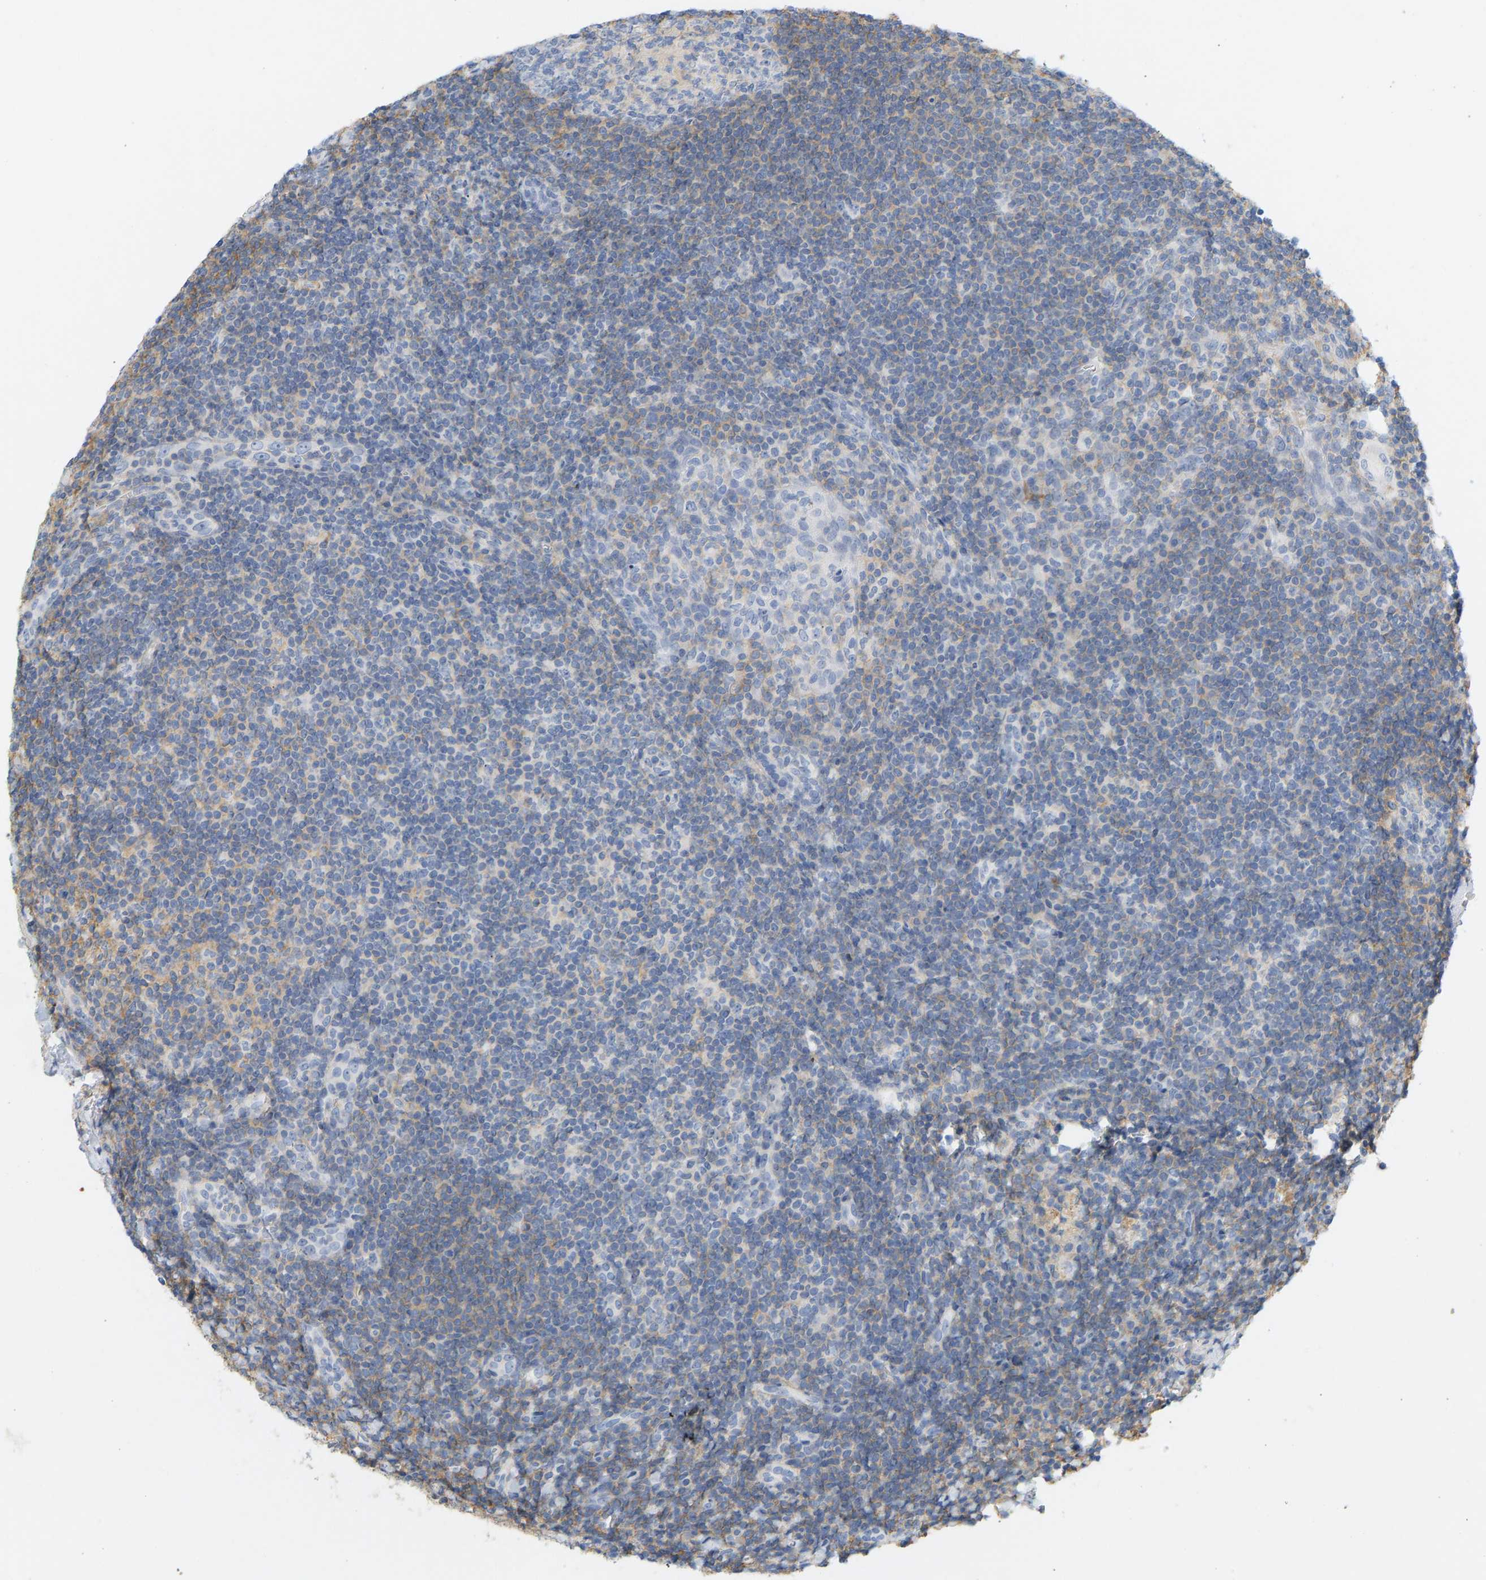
{"staining": {"intensity": "weak", "quantity": "<25%", "location": "cytoplasmic/membranous"}, "tissue": "tonsil", "cell_type": "Germinal center cells", "image_type": "normal", "snomed": [{"axis": "morphology", "description": "Normal tissue, NOS"}, {"axis": "topography", "description": "Tonsil"}], "caption": "DAB (3,3'-diaminobenzidine) immunohistochemical staining of unremarkable human tonsil shows no significant staining in germinal center cells. (DAB immunohistochemistry (IHC) with hematoxylin counter stain).", "gene": "BVES", "patient": {"sex": "male", "age": 37}}